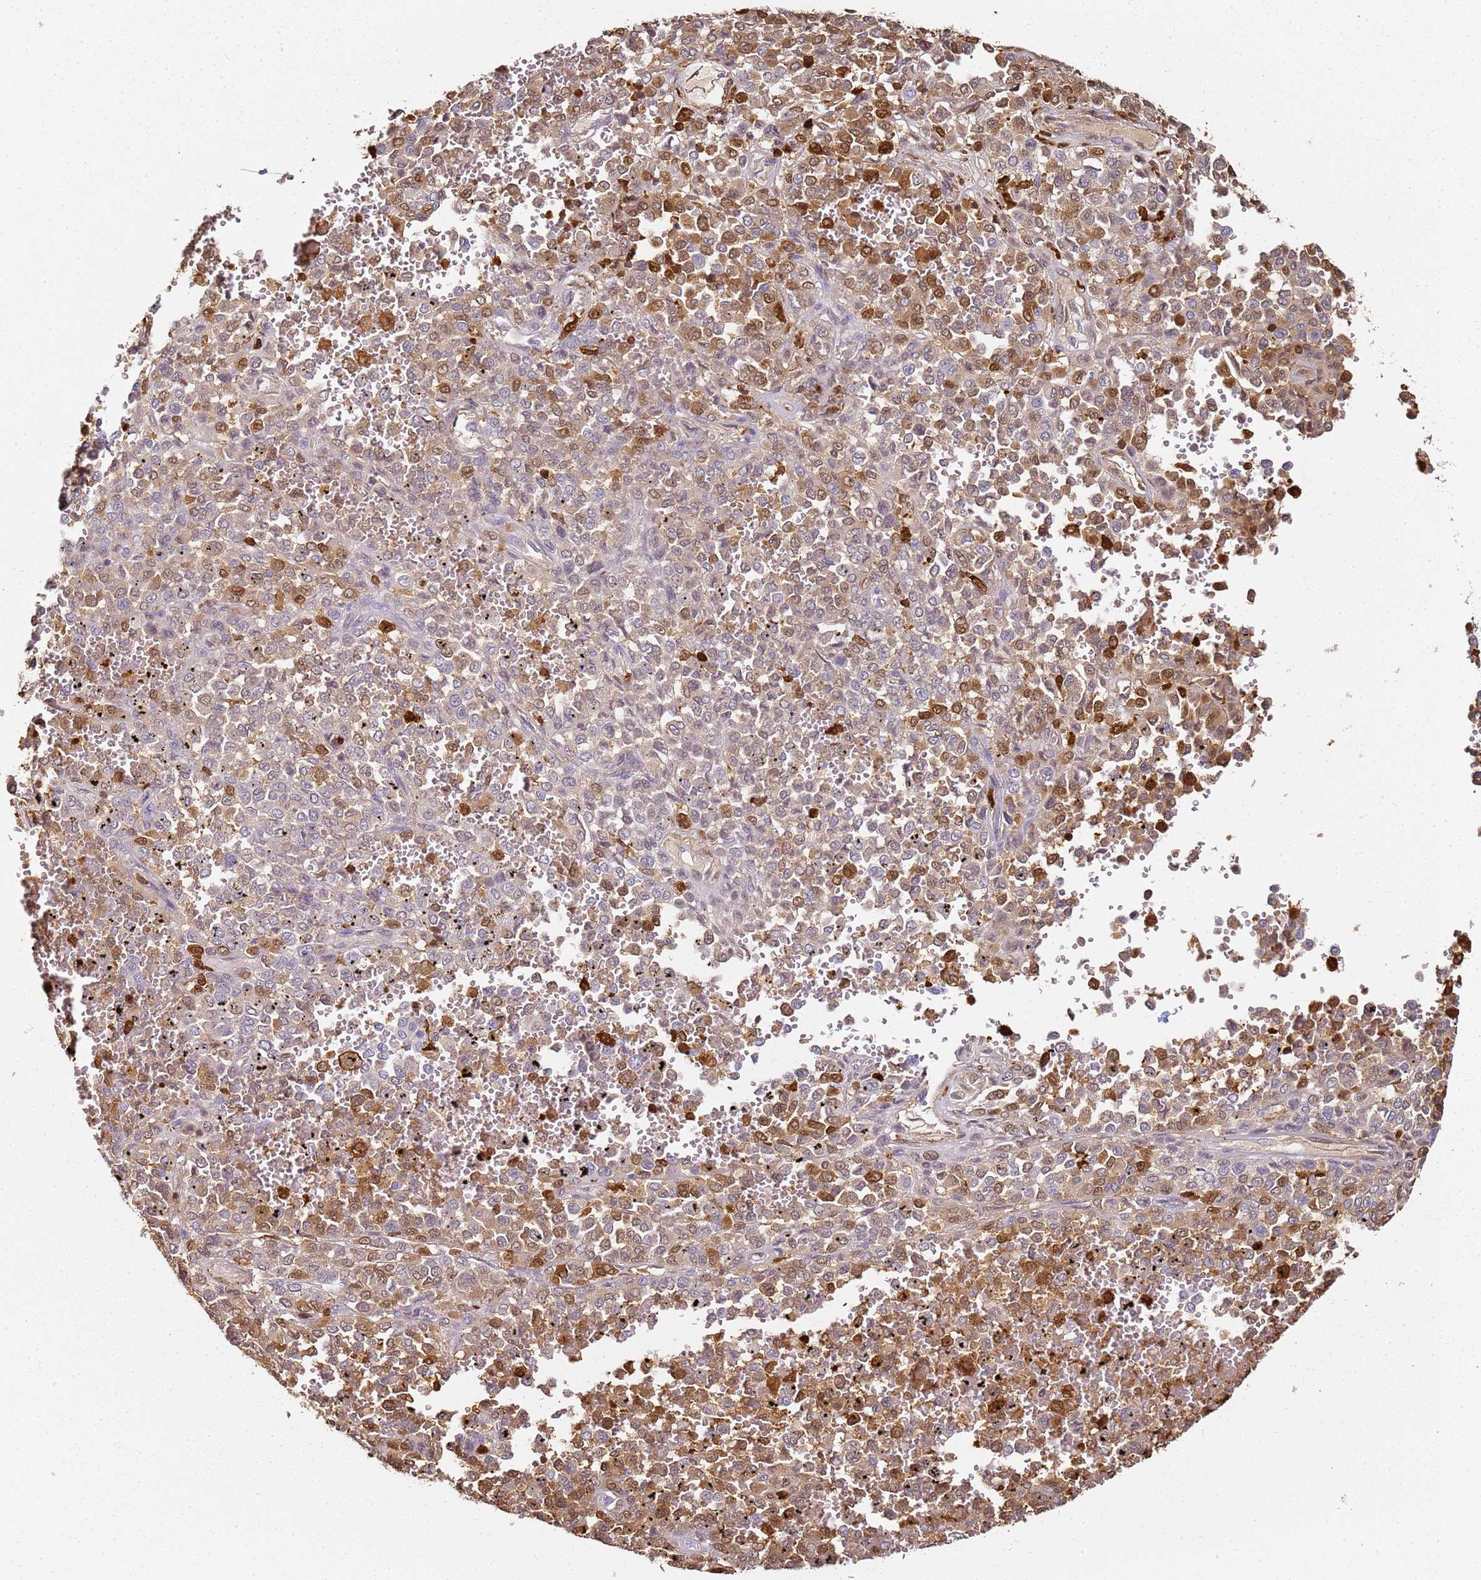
{"staining": {"intensity": "moderate", "quantity": "25%-75%", "location": "cytoplasmic/membranous,nuclear"}, "tissue": "melanoma", "cell_type": "Tumor cells", "image_type": "cancer", "snomed": [{"axis": "morphology", "description": "Malignant melanoma, Metastatic site"}, {"axis": "topography", "description": "Pancreas"}], "caption": "Immunohistochemistry (IHC) of human malignant melanoma (metastatic site) demonstrates medium levels of moderate cytoplasmic/membranous and nuclear staining in approximately 25%-75% of tumor cells.", "gene": "S100A4", "patient": {"sex": "female", "age": 30}}